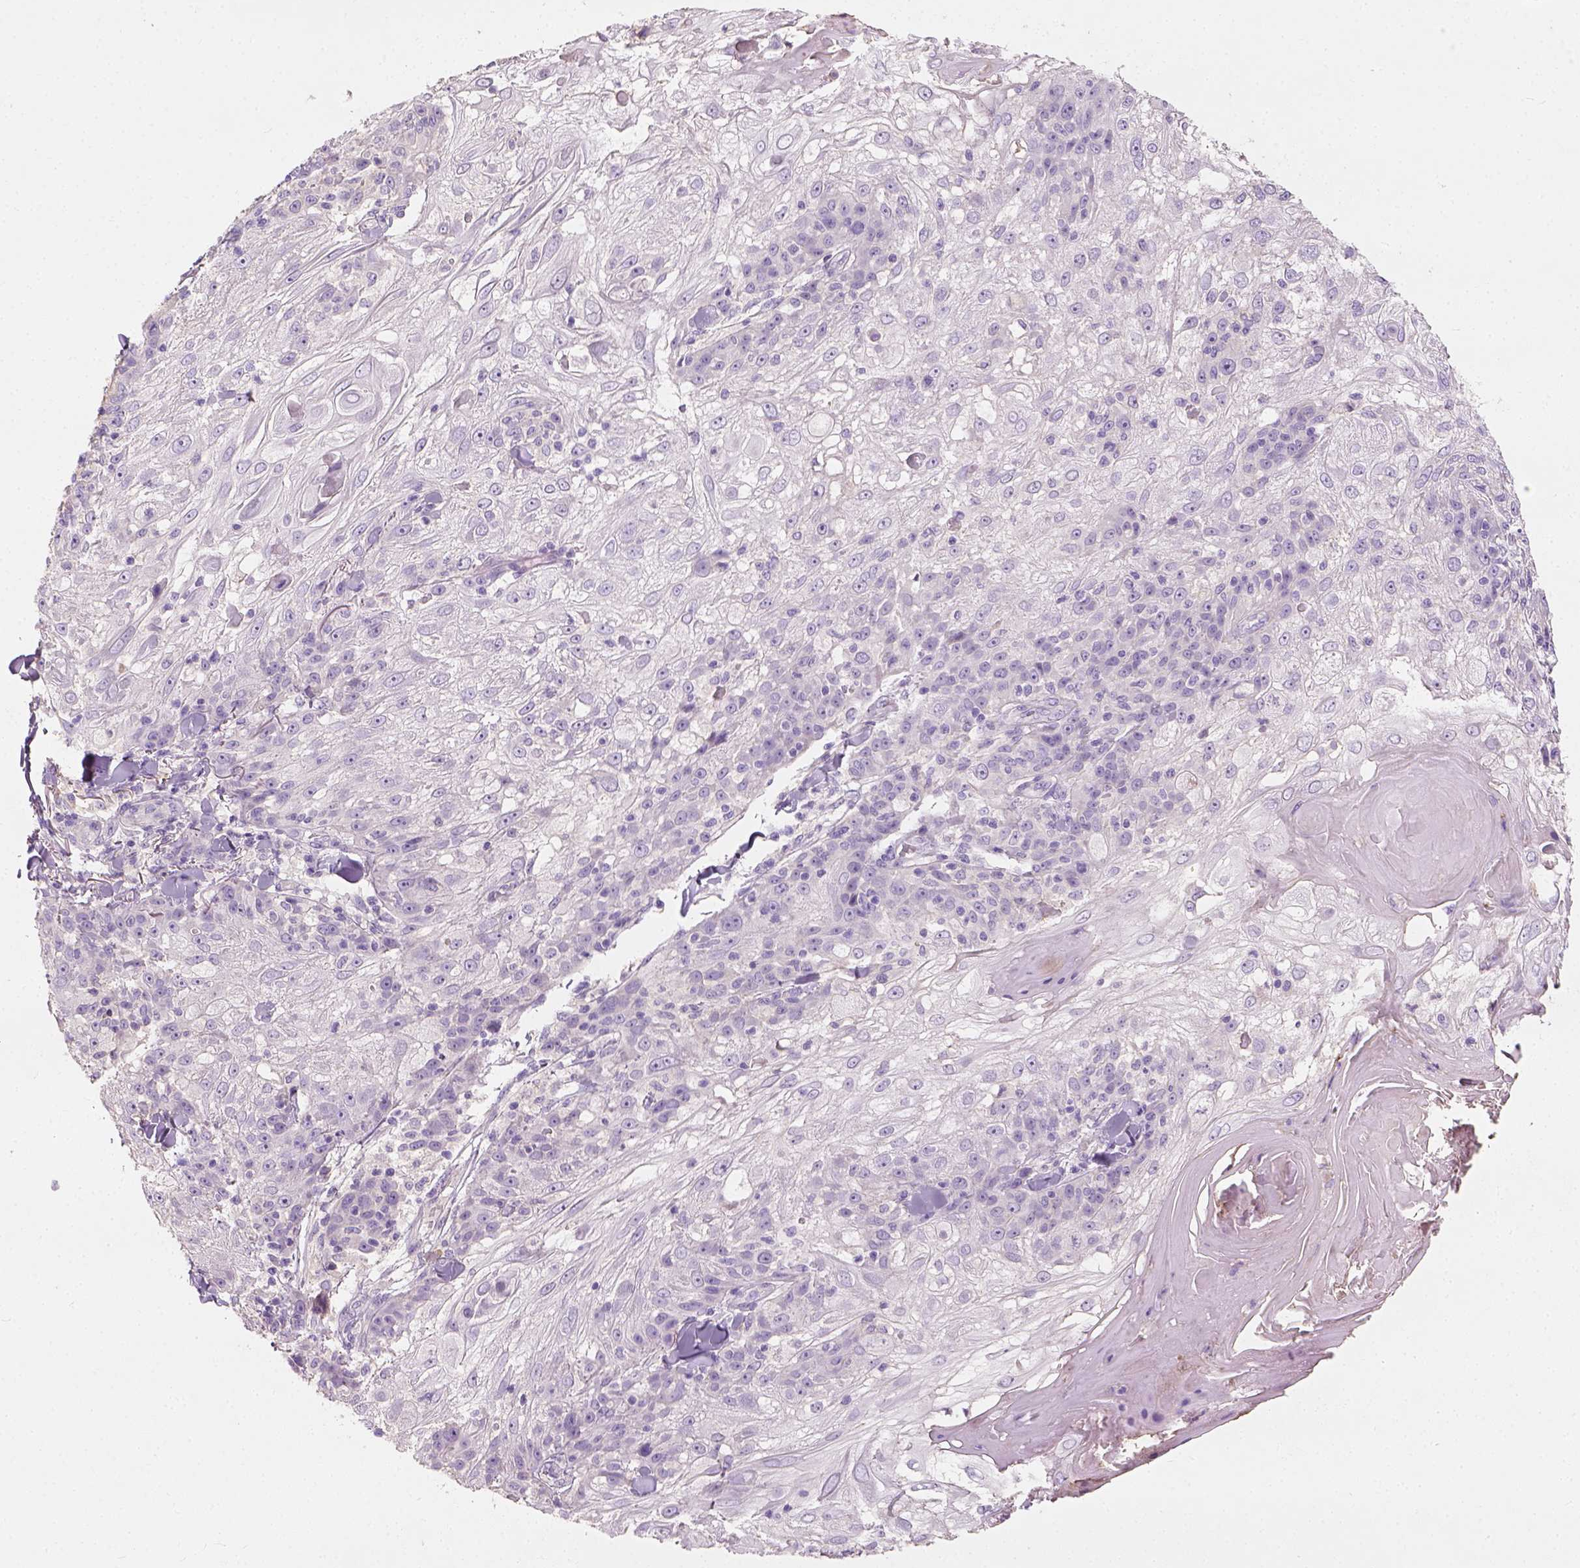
{"staining": {"intensity": "negative", "quantity": "none", "location": "none"}, "tissue": "skin cancer", "cell_type": "Tumor cells", "image_type": "cancer", "snomed": [{"axis": "morphology", "description": "Normal tissue, NOS"}, {"axis": "morphology", "description": "Squamous cell carcinoma, NOS"}, {"axis": "topography", "description": "Skin"}], "caption": "Tumor cells are negative for protein expression in human skin cancer (squamous cell carcinoma).", "gene": "DHCR24", "patient": {"sex": "female", "age": 83}}